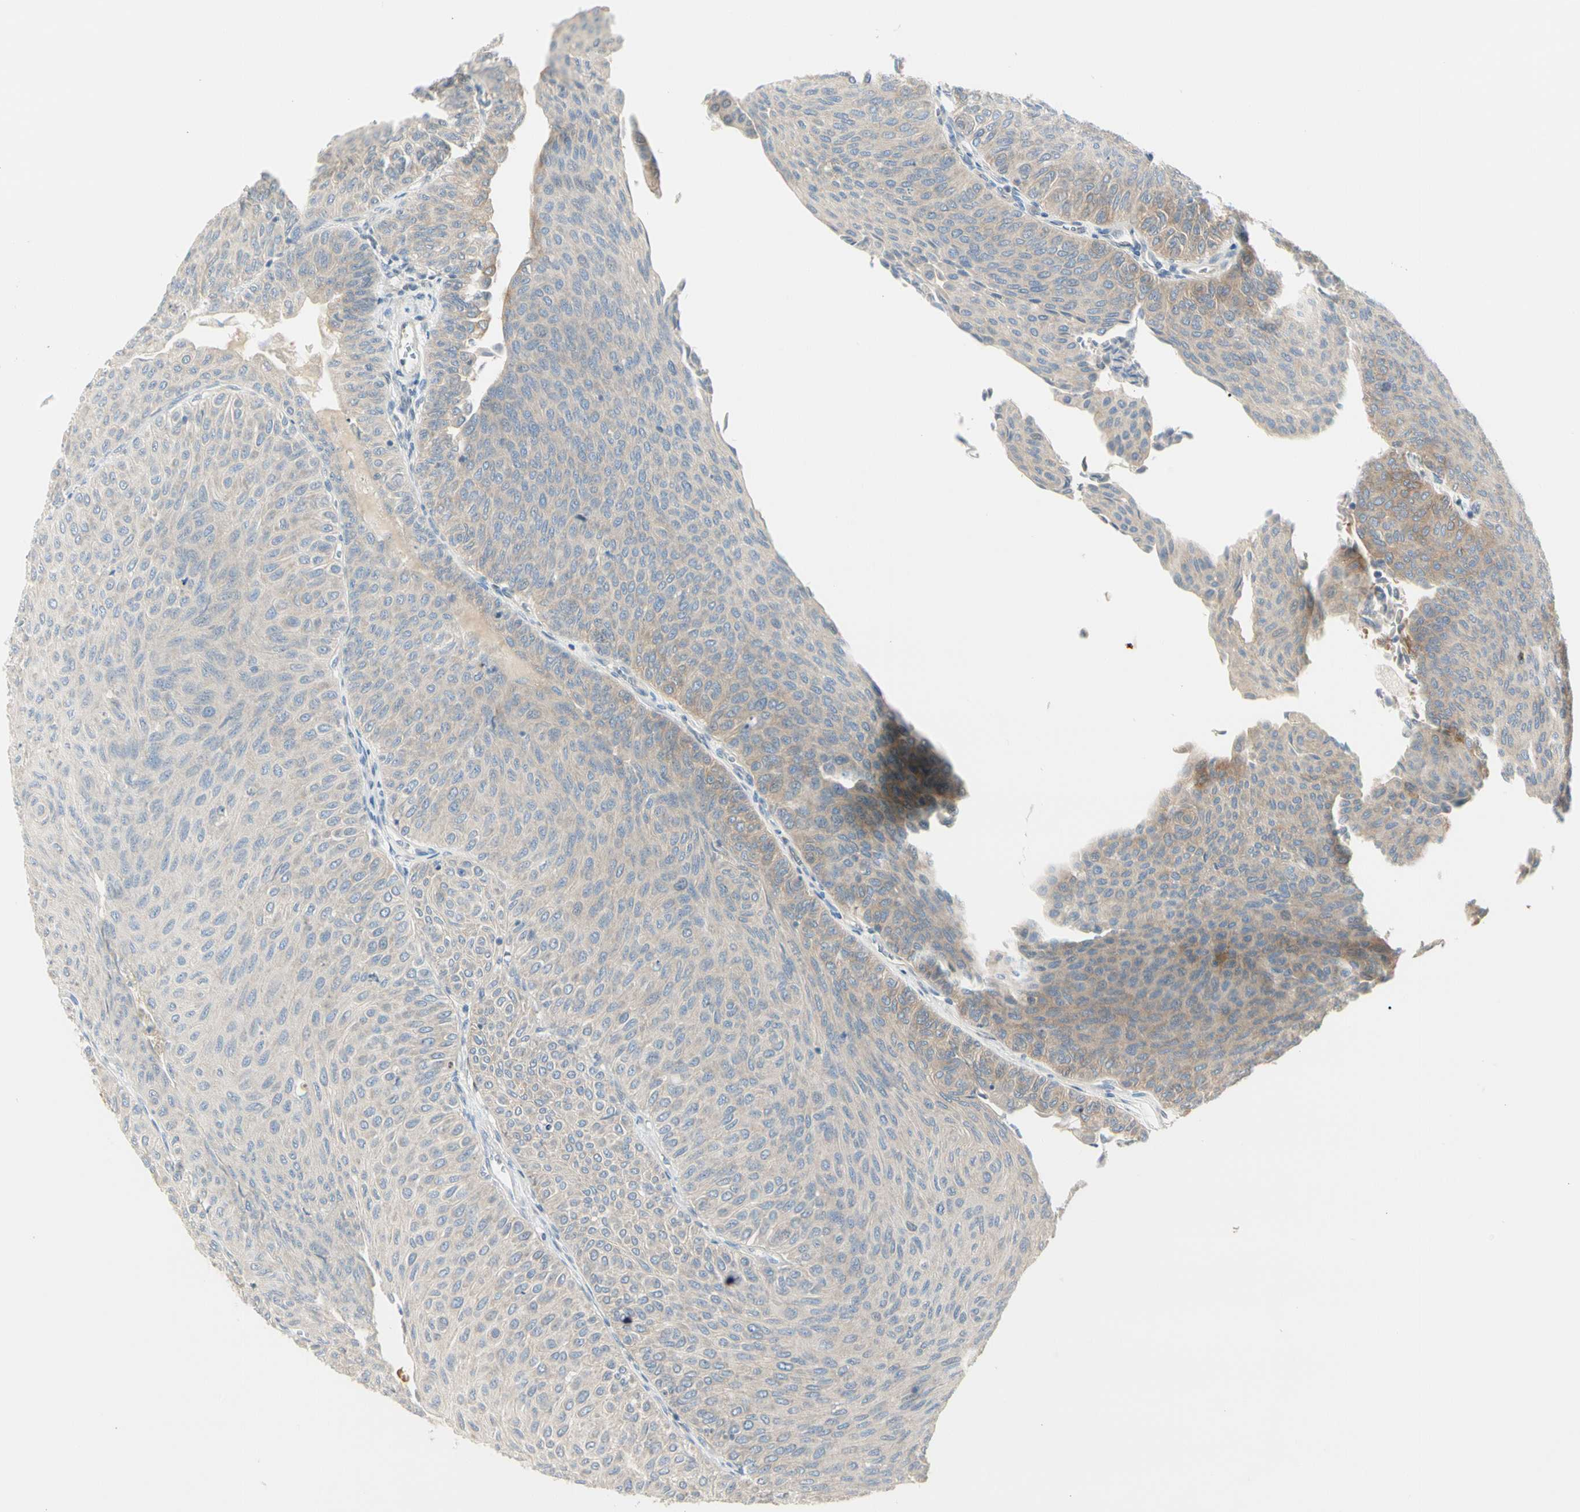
{"staining": {"intensity": "moderate", "quantity": ">75%", "location": "cytoplasmic/membranous"}, "tissue": "urothelial cancer", "cell_type": "Tumor cells", "image_type": "cancer", "snomed": [{"axis": "morphology", "description": "Urothelial carcinoma, Low grade"}, {"axis": "topography", "description": "Urinary bladder"}], "caption": "Immunohistochemical staining of urothelial cancer shows medium levels of moderate cytoplasmic/membranous positivity in approximately >75% of tumor cells. The protein is shown in brown color, while the nuclei are stained blue.", "gene": "NFKB2", "patient": {"sex": "male", "age": 78}}